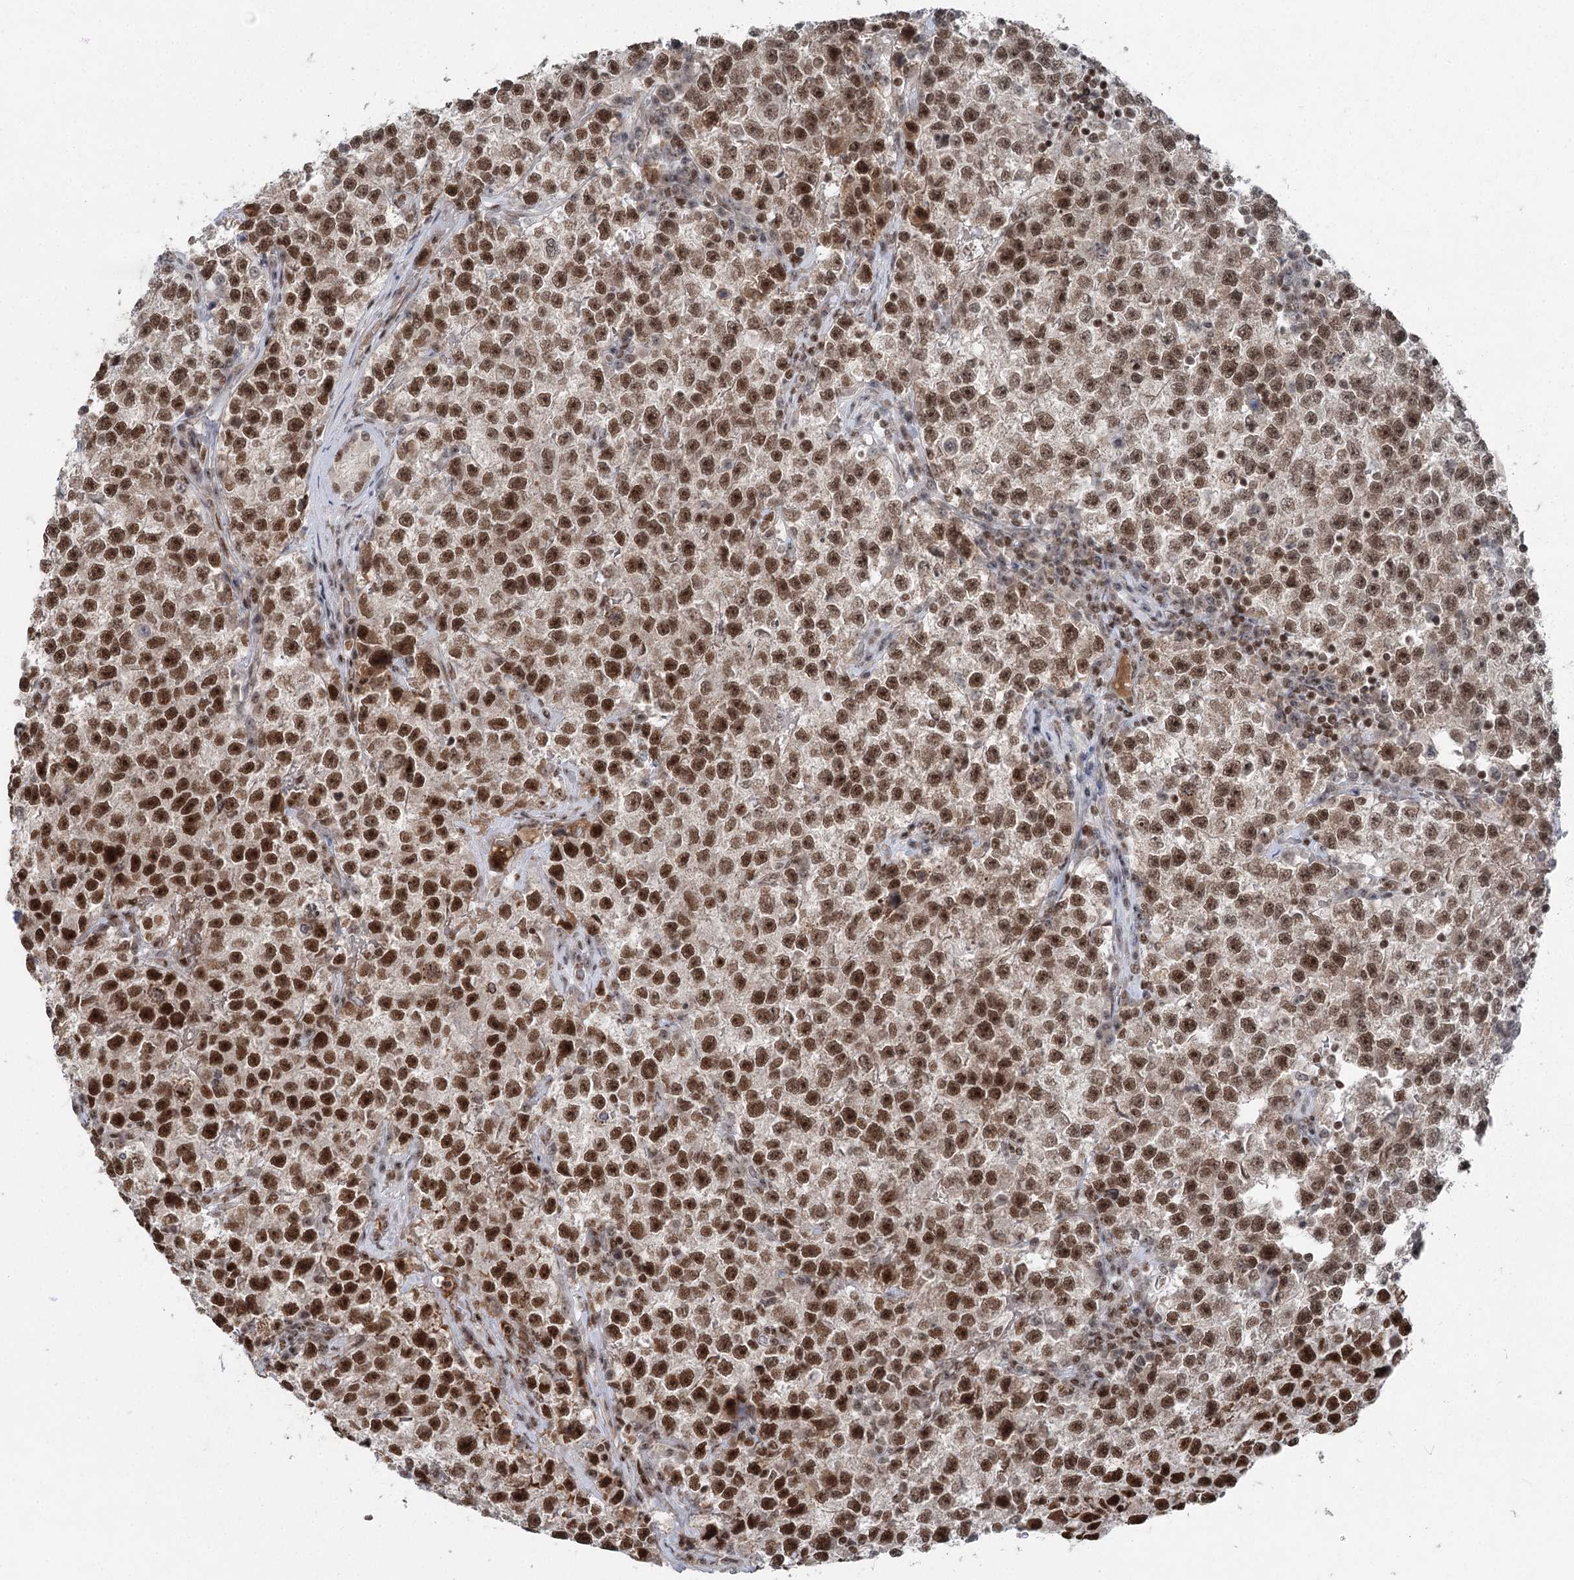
{"staining": {"intensity": "strong", "quantity": ">75%", "location": "nuclear"}, "tissue": "testis cancer", "cell_type": "Tumor cells", "image_type": "cancer", "snomed": [{"axis": "morphology", "description": "Seminoma, NOS"}, {"axis": "topography", "description": "Testis"}], "caption": "Immunohistochemistry of human testis cancer (seminoma) displays high levels of strong nuclear positivity in approximately >75% of tumor cells.", "gene": "CGGBP1", "patient": {"sex": "male", "age": 22}}